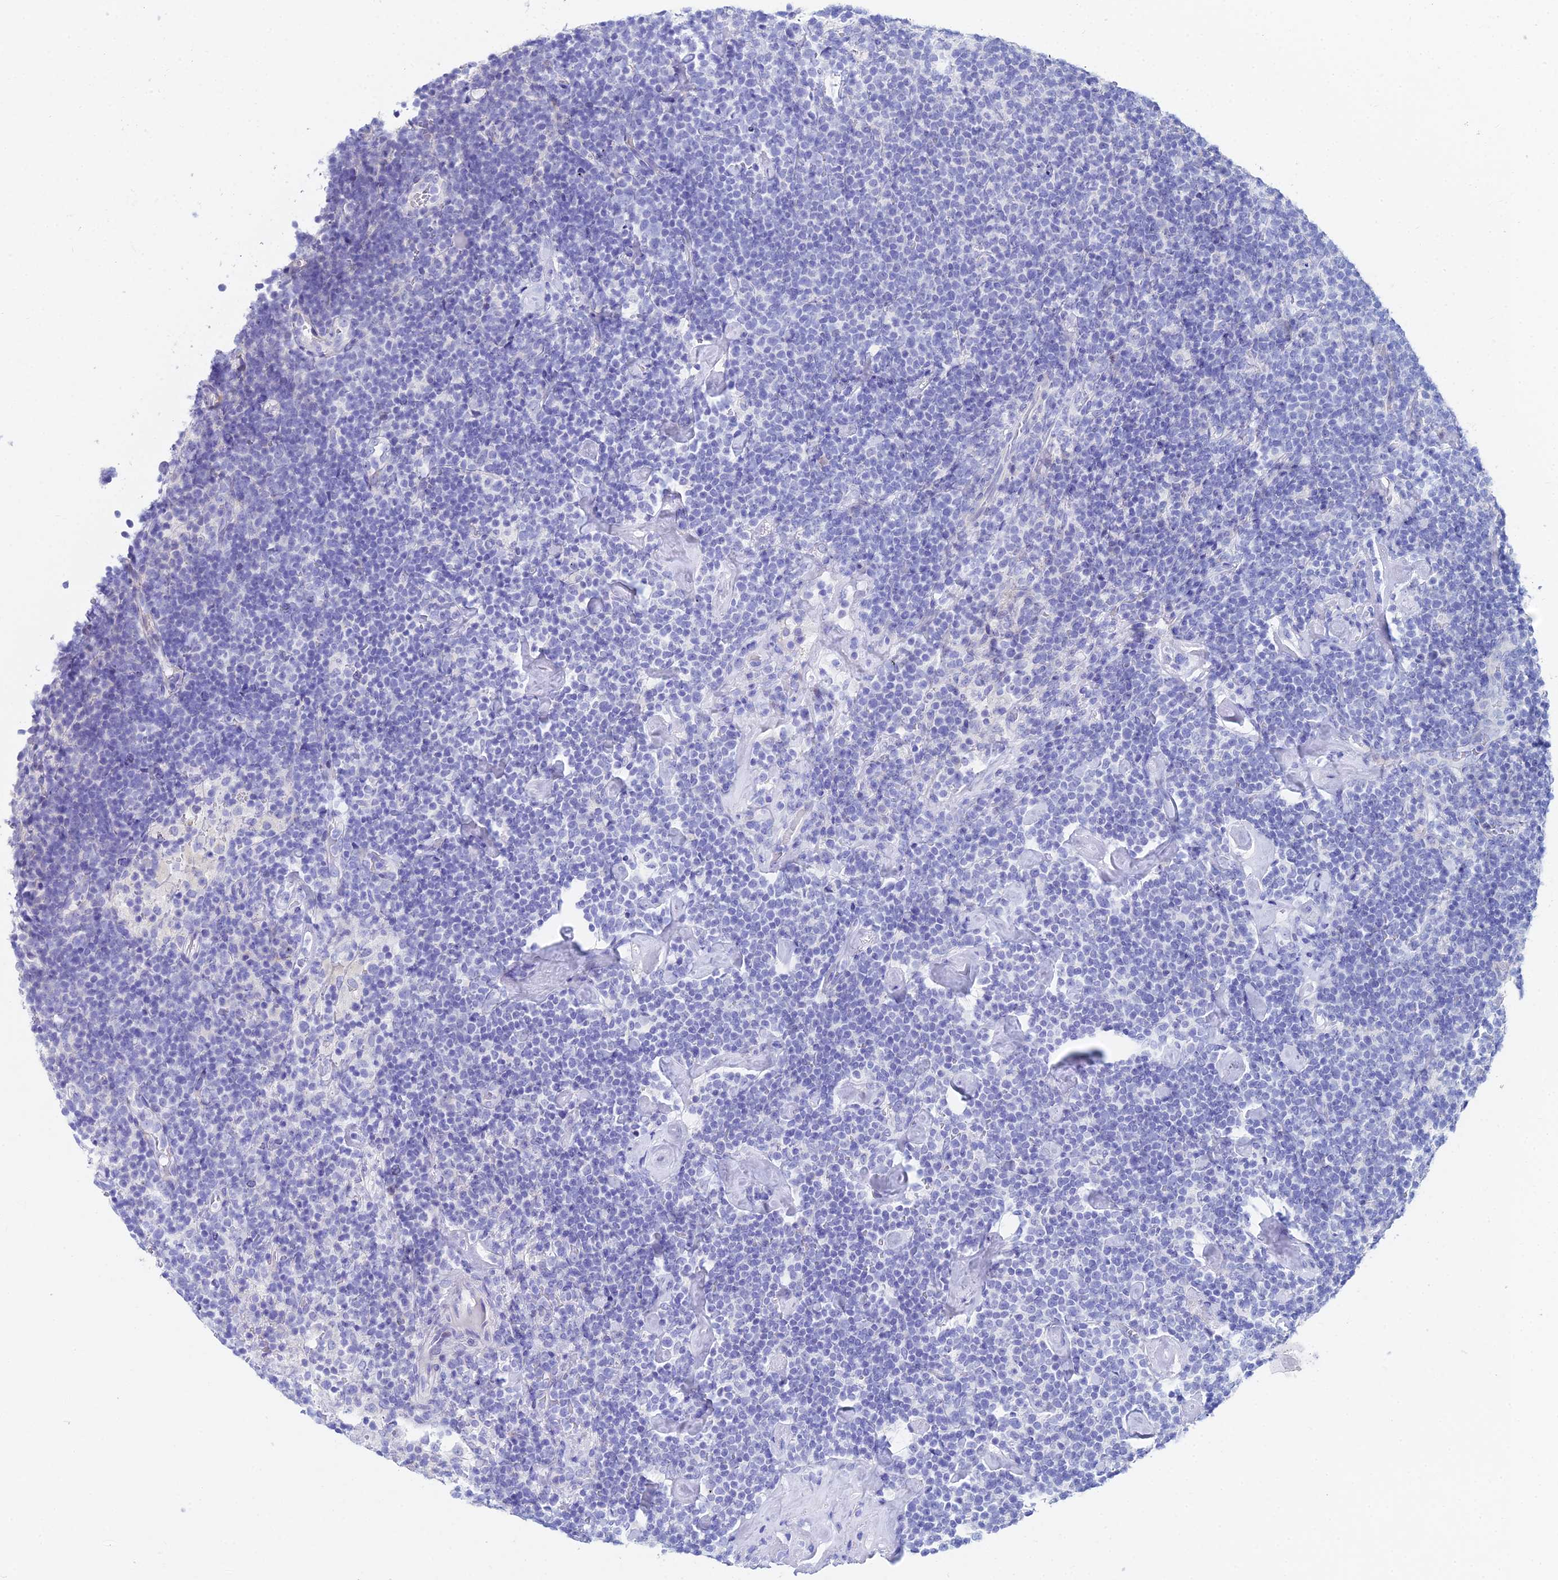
{"staining": {"intensity": "negative", "quantity": "none", "location": "none"}, "tissue": "lymphoma", "cell_type": "Tumor cells", "image_type": "cancer", "snomed": [{"axis": "morphology", "description": "Malignant lymphoma, non-Hodgkin's type, High grade"}, {"axis": "topography", "description": "Lymph node"}], "caption": "This is an IHC image of human high-grade malignant lymphoma, non-Hodgkin's type. There is no positivity in tumor cells.", "gene": "HSPA1L", "patient": {"sex": "male", "age": 61}}